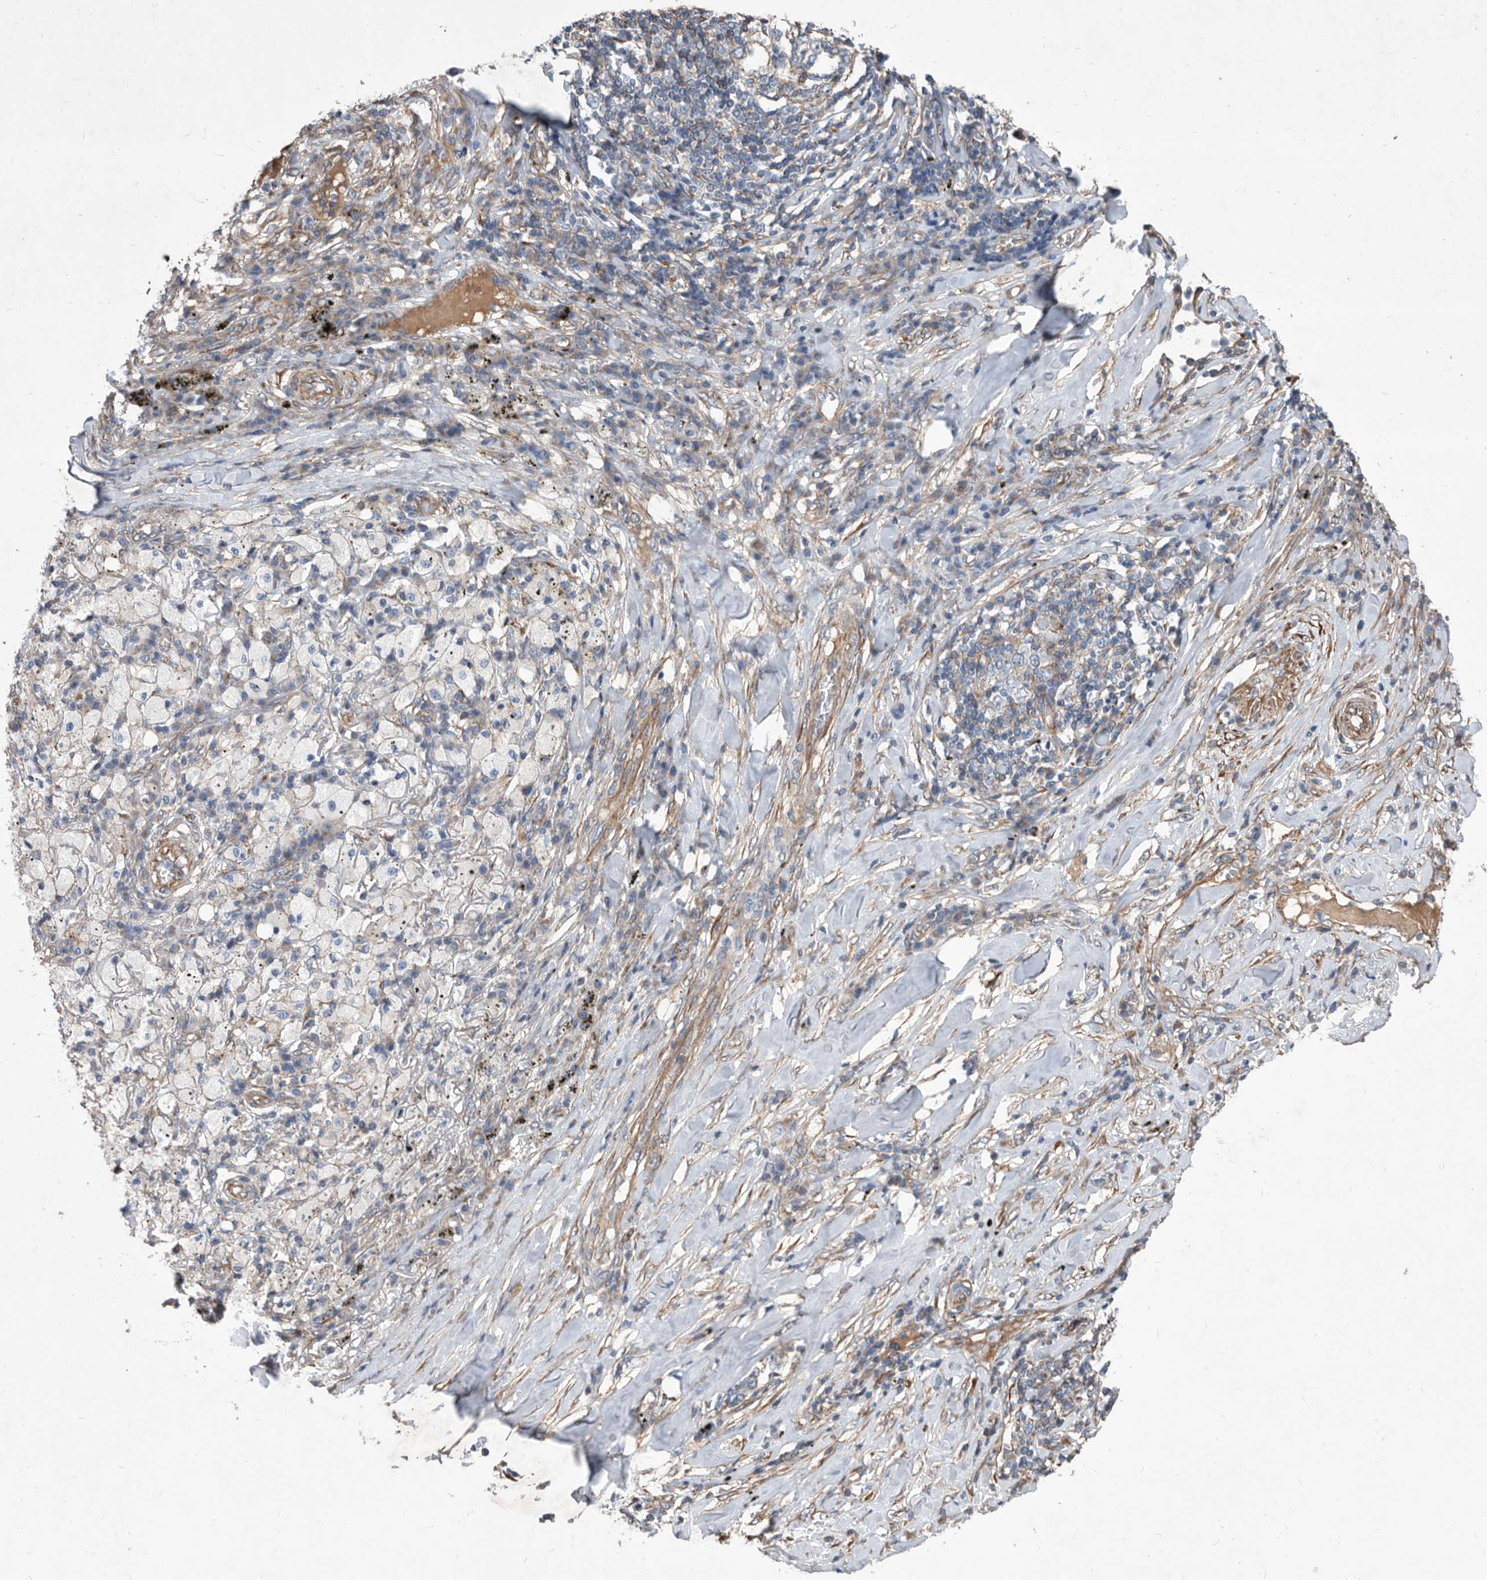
{"staining": {"intensity": "negative", "quantity": "none", "location": "none"}, "tissue": "lung cancer", "cell_type": "Tumor cells", "image_type": "cancer", "snomed": [{"axis": "morphology", "description": "Squamous cell carcinoma, NOS"}, {"axis": "topography", "description": "Lung"}], "caption": "Immunohistochemistry (IHC) histopathology image of neoplastic tissue: lung squamous cell carcinoma stained with DAB (3,3'-diaminobenzidine) displays no significant protein expression in tumor cells.", "gene": "ATP13A3", "patient": {"sex": "female", "age": 63}}